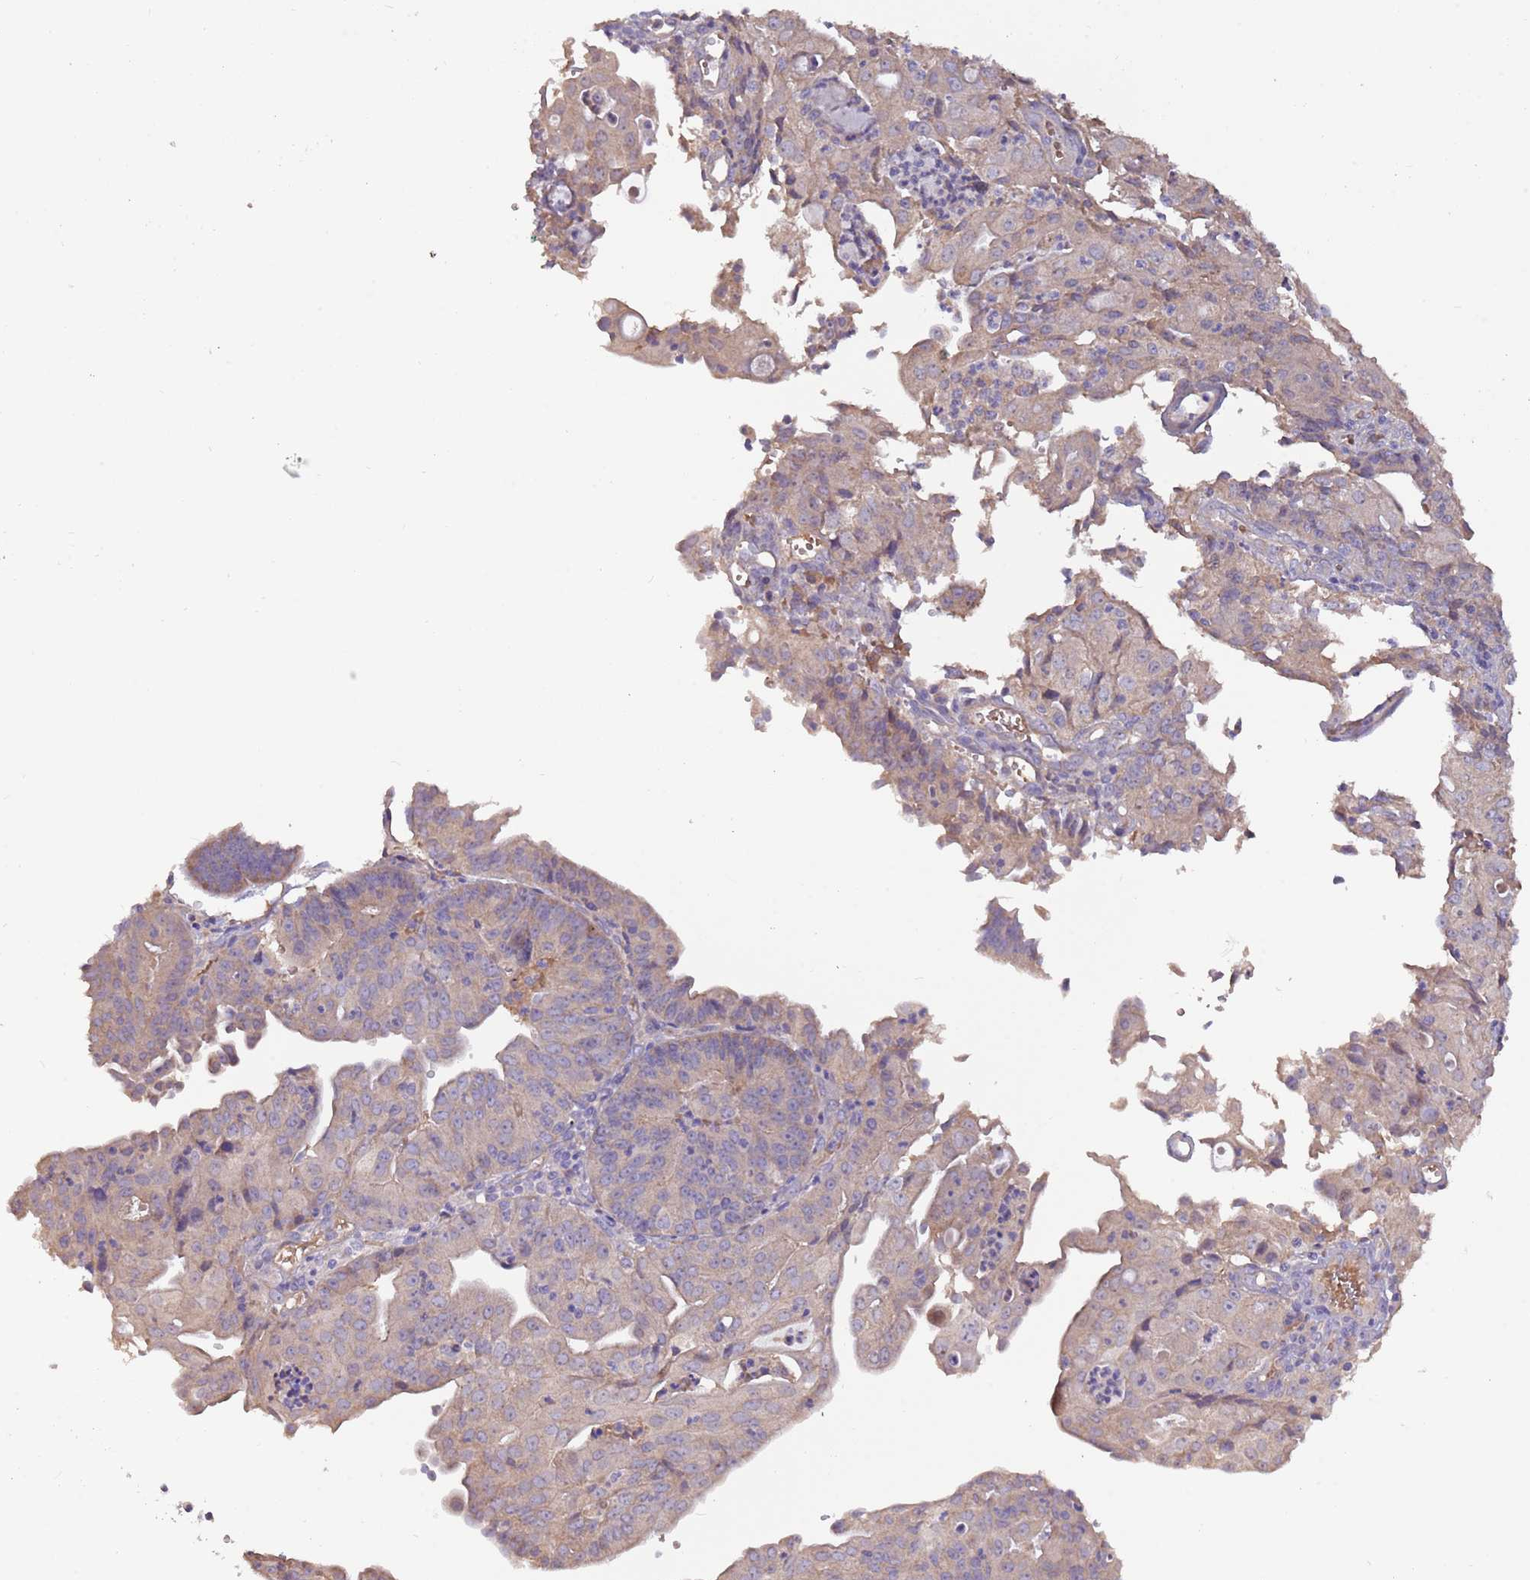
{"staining": {"intensity": "weak", "quantity": "<25%", "location": "cytoplasmic/membranous"}, "tissue": "endometrial cancer", "cell_type": "Tumor cells", "image_type": "cancer", "snomed": [{"axis": "morphology", "description": "Adenocarcinoma, NOS"}, {"axis": "topography", "description": "Endometrium"}], "caption": "Immunohistochemistry image of human endometrial cancer (adenocarcinoma) stained for a protein (brown), which displays no staining in tumor cells.", "gene": "TRMO", "patient": {"sex": "female", "age": 56}}